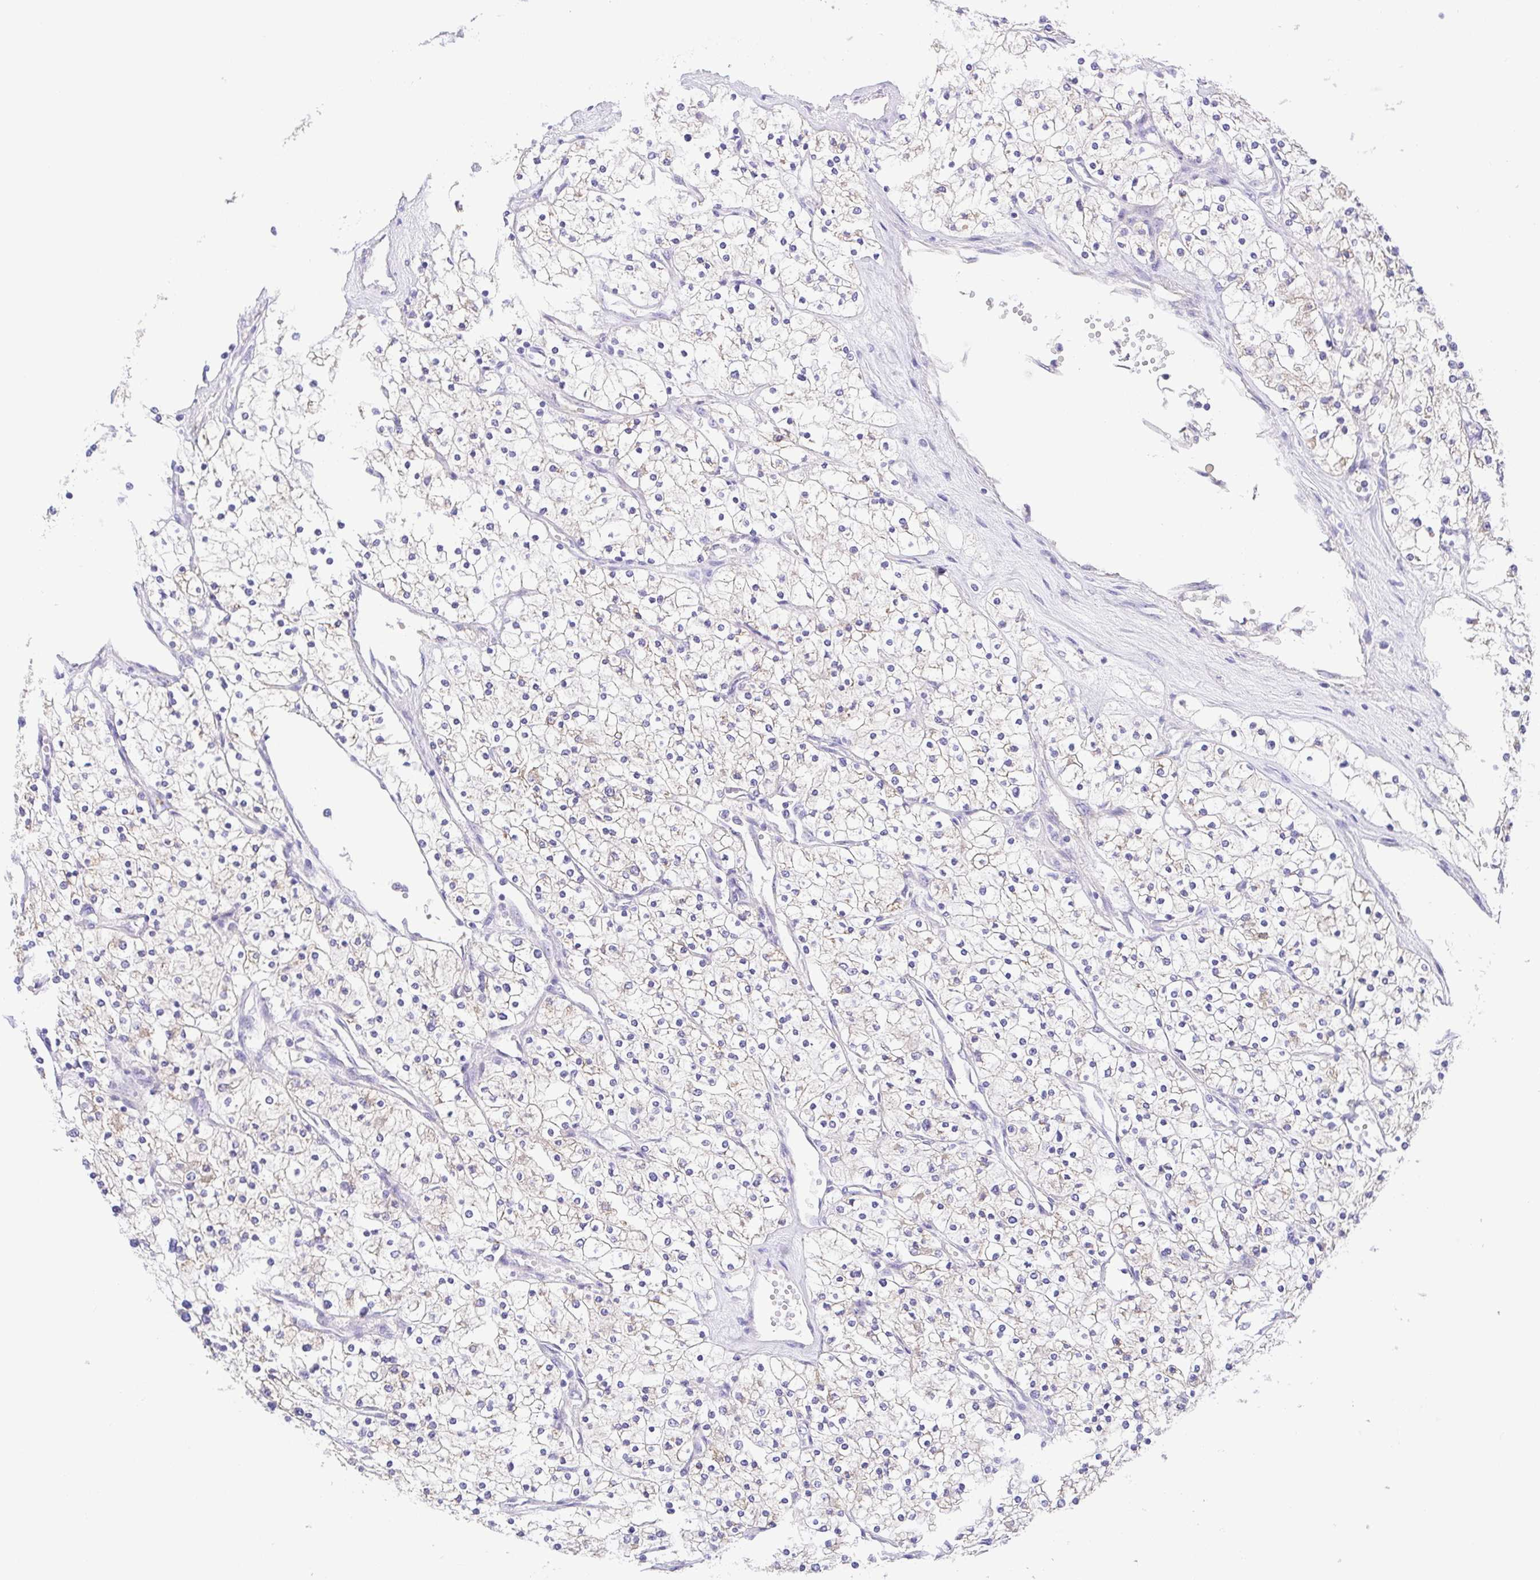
{"staining": {"intensity": "negative", "quantity": "none", "location": "none"}, "tissue": "renal cancer", "cell_type": "Tumor cells", "image_type": "cancer", "snomed": [{"axis": "morphology", "description": "Adenocarcinoma, NOS"}, {"axis": "topography", "description": "Kidney"}], "caption": "High magnification brightfield microscopy of renal adenocarcinoma stained with DAB (3,3'-diaminobenzidine) (brown) and counterstained with hematoxylin (blue): tumor cells show no significant staining.", "gene": "SLC13A1", "patient": {"sex": "male", "age": 80}}